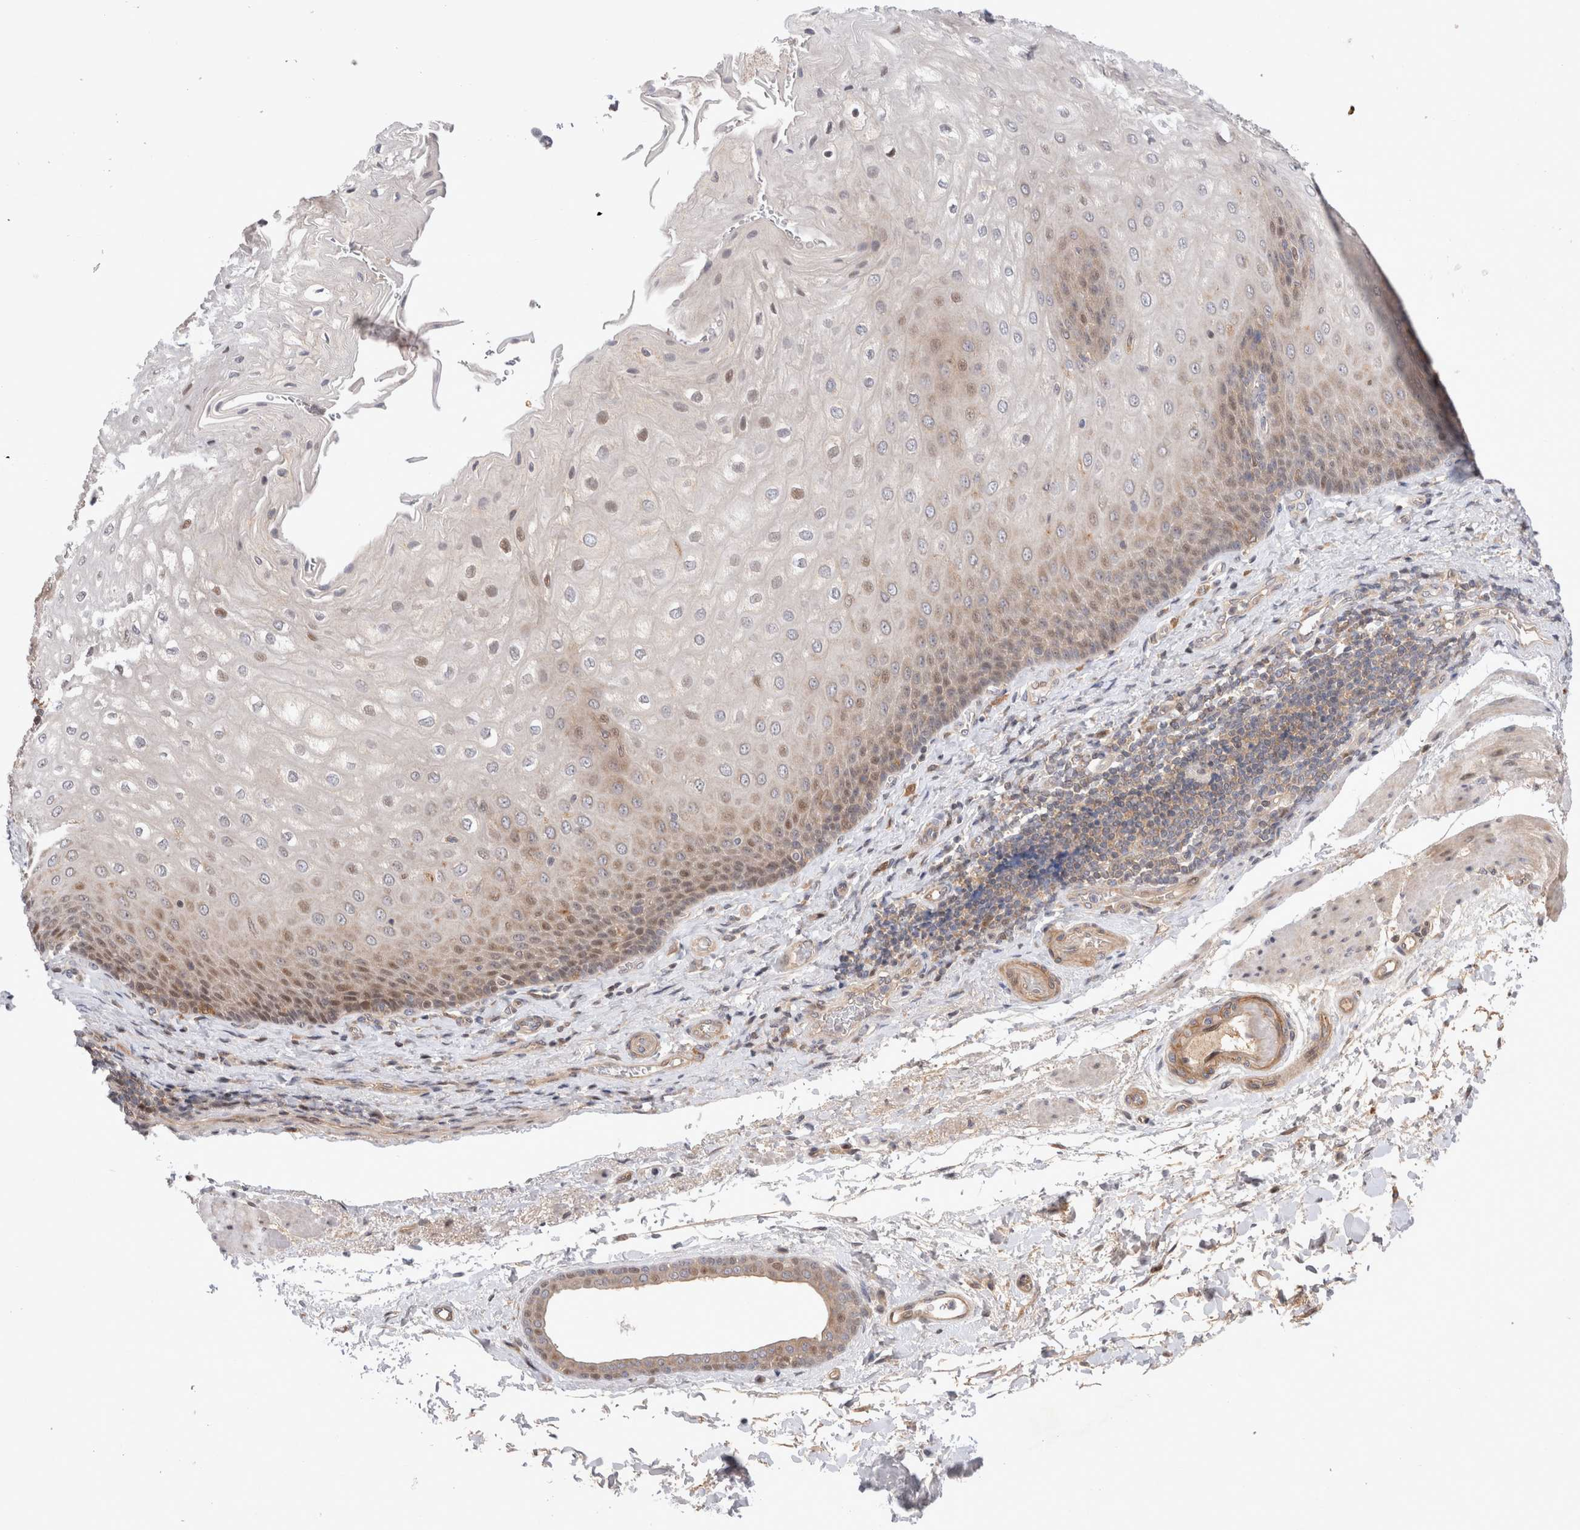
{"staining": {"intensity": "weak", "quantity": "25%-75%", "location": "cytoplasmic/membranous,nuclear"}, "tissue": "esophagus", "cell_type": "Squamous epithelial cells", "image_type": "normal", "snomed": [{"axis": "morphology", "description": "Normal tissue, NOS"}, {"axis": "topography", "description": "Esophagus"}], "caption": "IHC (DAB (3,3'-diaminobenzidine)) staining of unremarkable esophagus displays weak cytoplasmic/membranous,nuclear protein staining in approximately 25%-75% of squamous epithelial cells. Nuclei are stained in blue.", "gene": "HTT", "patient": {"sex": "male", "age": 54}}